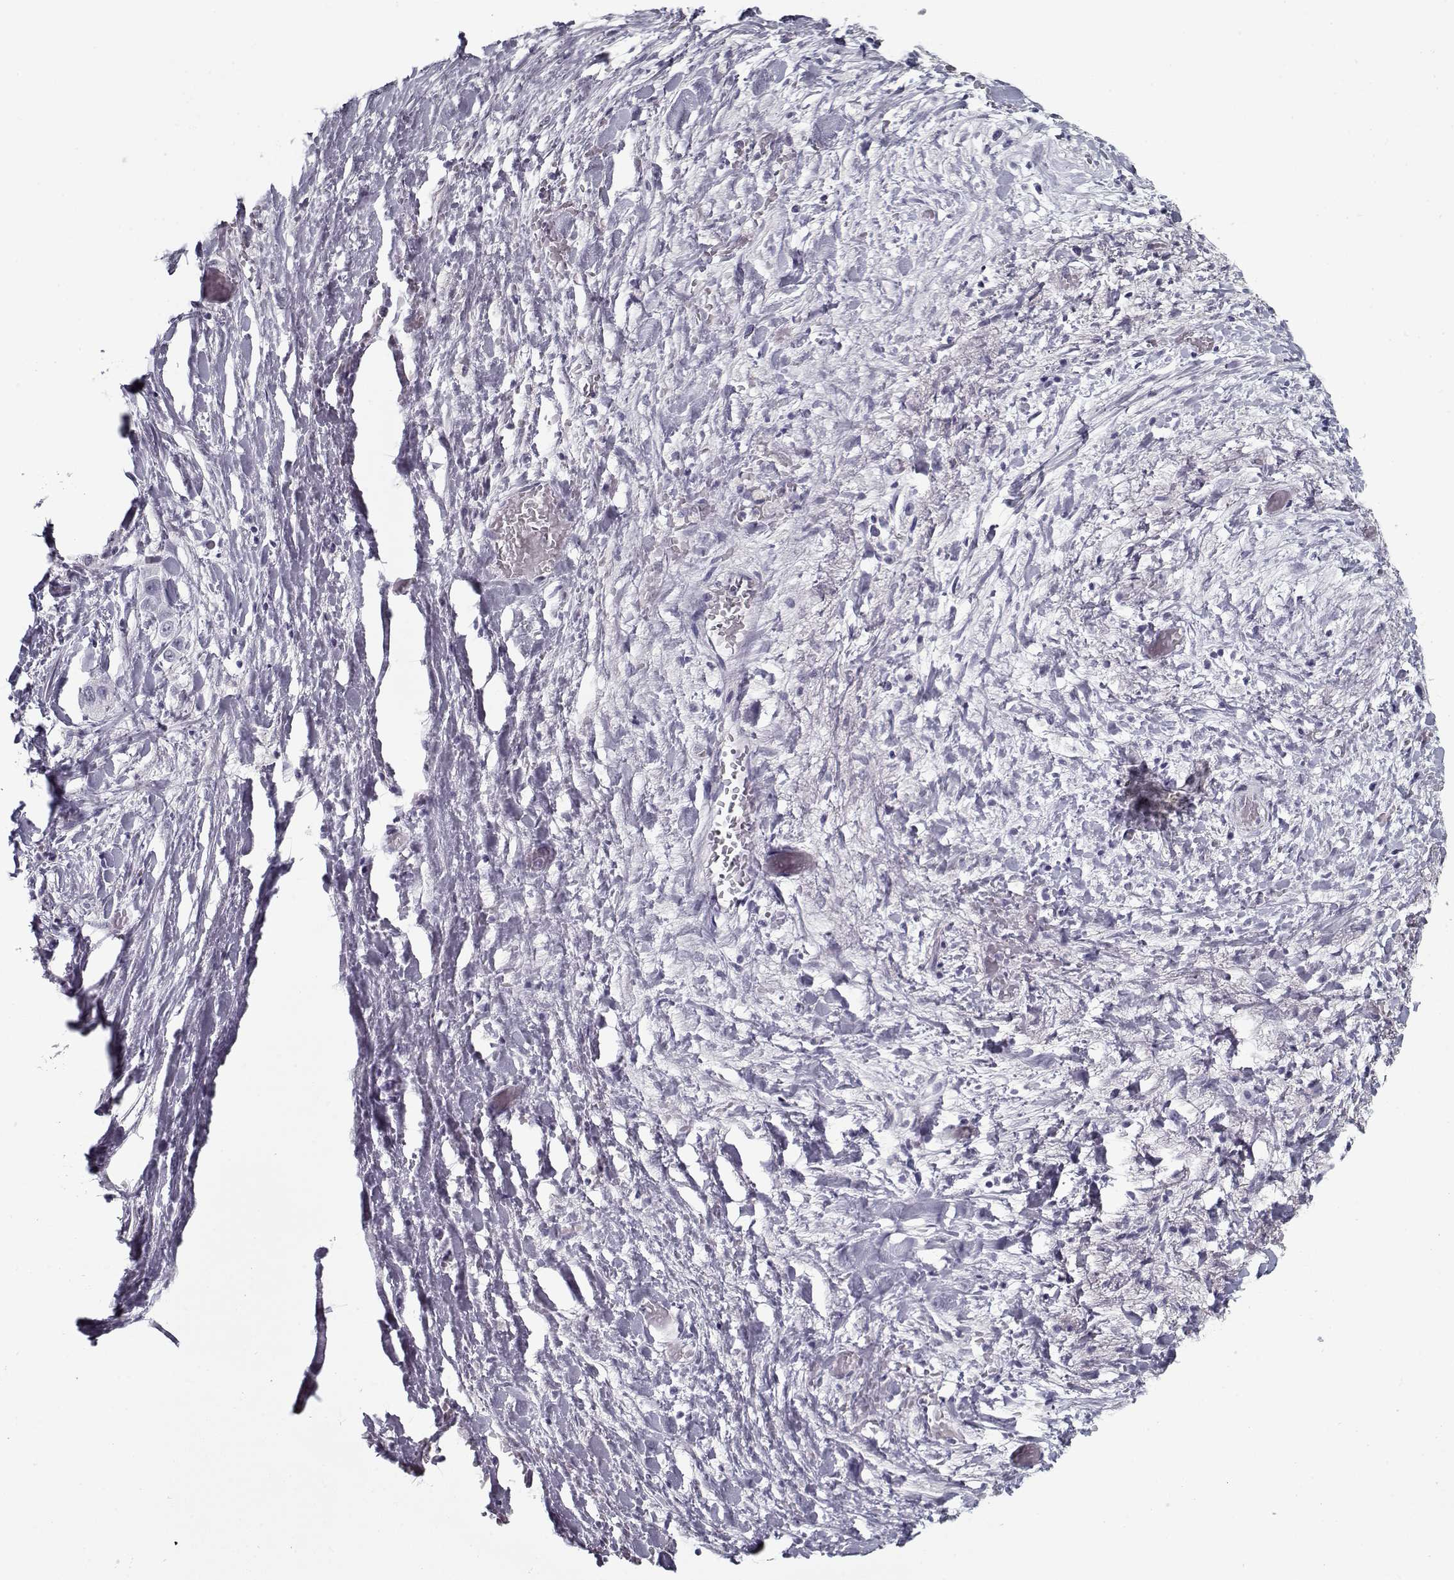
{"staining": {"intensity": "negative", "quantity": "none", "location": "none"}, "tissue": "liver cancer", "cell_type": "Tumor cells", "image_type": "cancer", "snomed": [{"axis": "morphology", "description": "Cholangiocarcinoma"}, {"axis": "topography", "description": "Liver"}], "caption": "Image shows no significant protein expression in tumor cells of cholangiocarcinoma (liver). The staining was performed using DAB (3,3'-diaminobenzidine) to visualize the protein expression in brown, while the nuclei were stained in blue with hematoxylin (Magnification: 20x).", "gene": "SPACA9", "patient": {"sex": "female", "age": 52}}